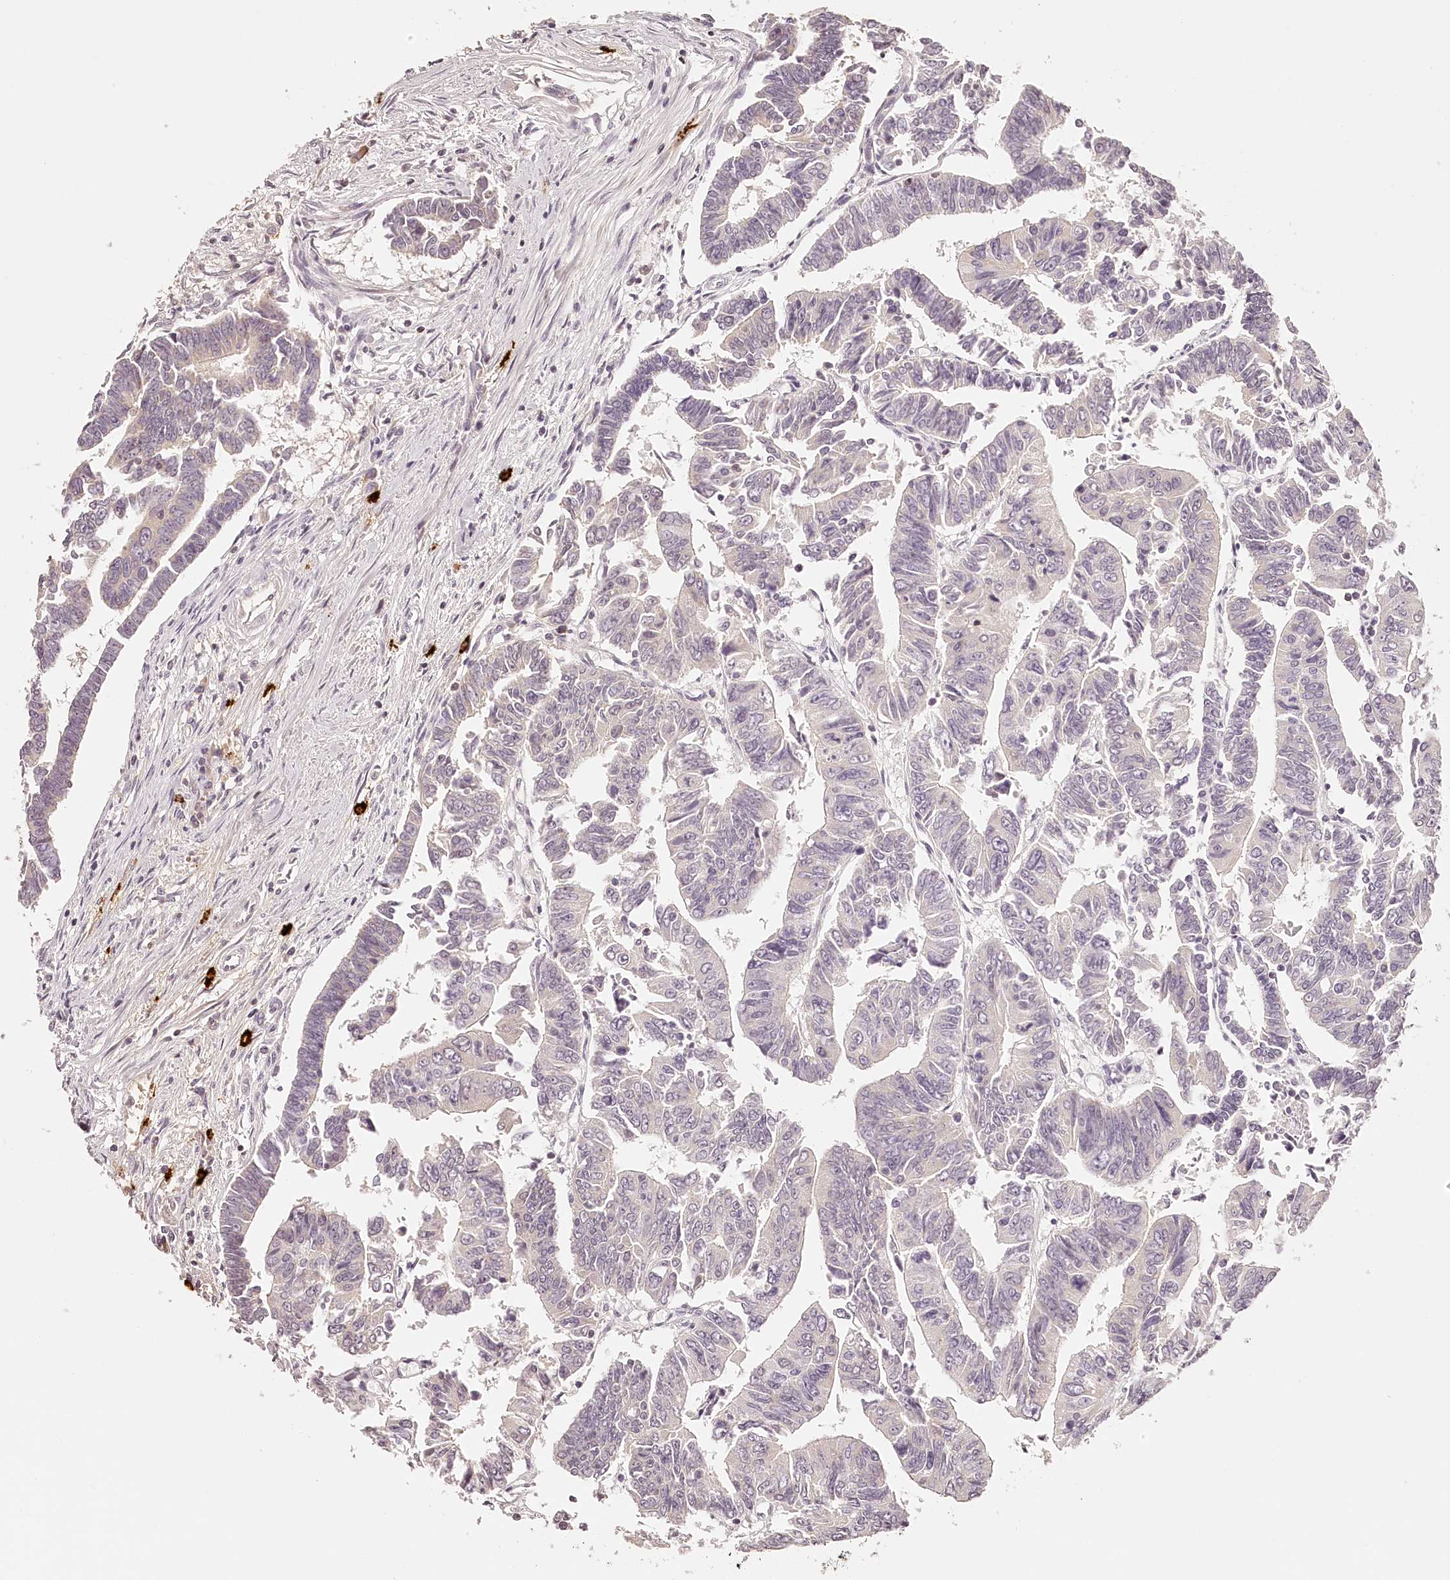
{"staining": {"intensity": "negative", "quantity": "none", "location": "none"}, "tissue": "colorectal cancer", "cell_type": "Tumor cells", "image_type": "cancer", "snomed": [{"axis": "morphology", "description": "Adenocarcinoma, NOS"}, {"axis": "topography", "description": "Rectum"}], "caption": "A high-resolution histopathology image shows immunohistochemistry staining of adenocarcinoma (colorectal), which demonstrates no significant staining in tumor cells.", "gene": "SYNGR1", "patient": {"sex": "female", "age": 65}}